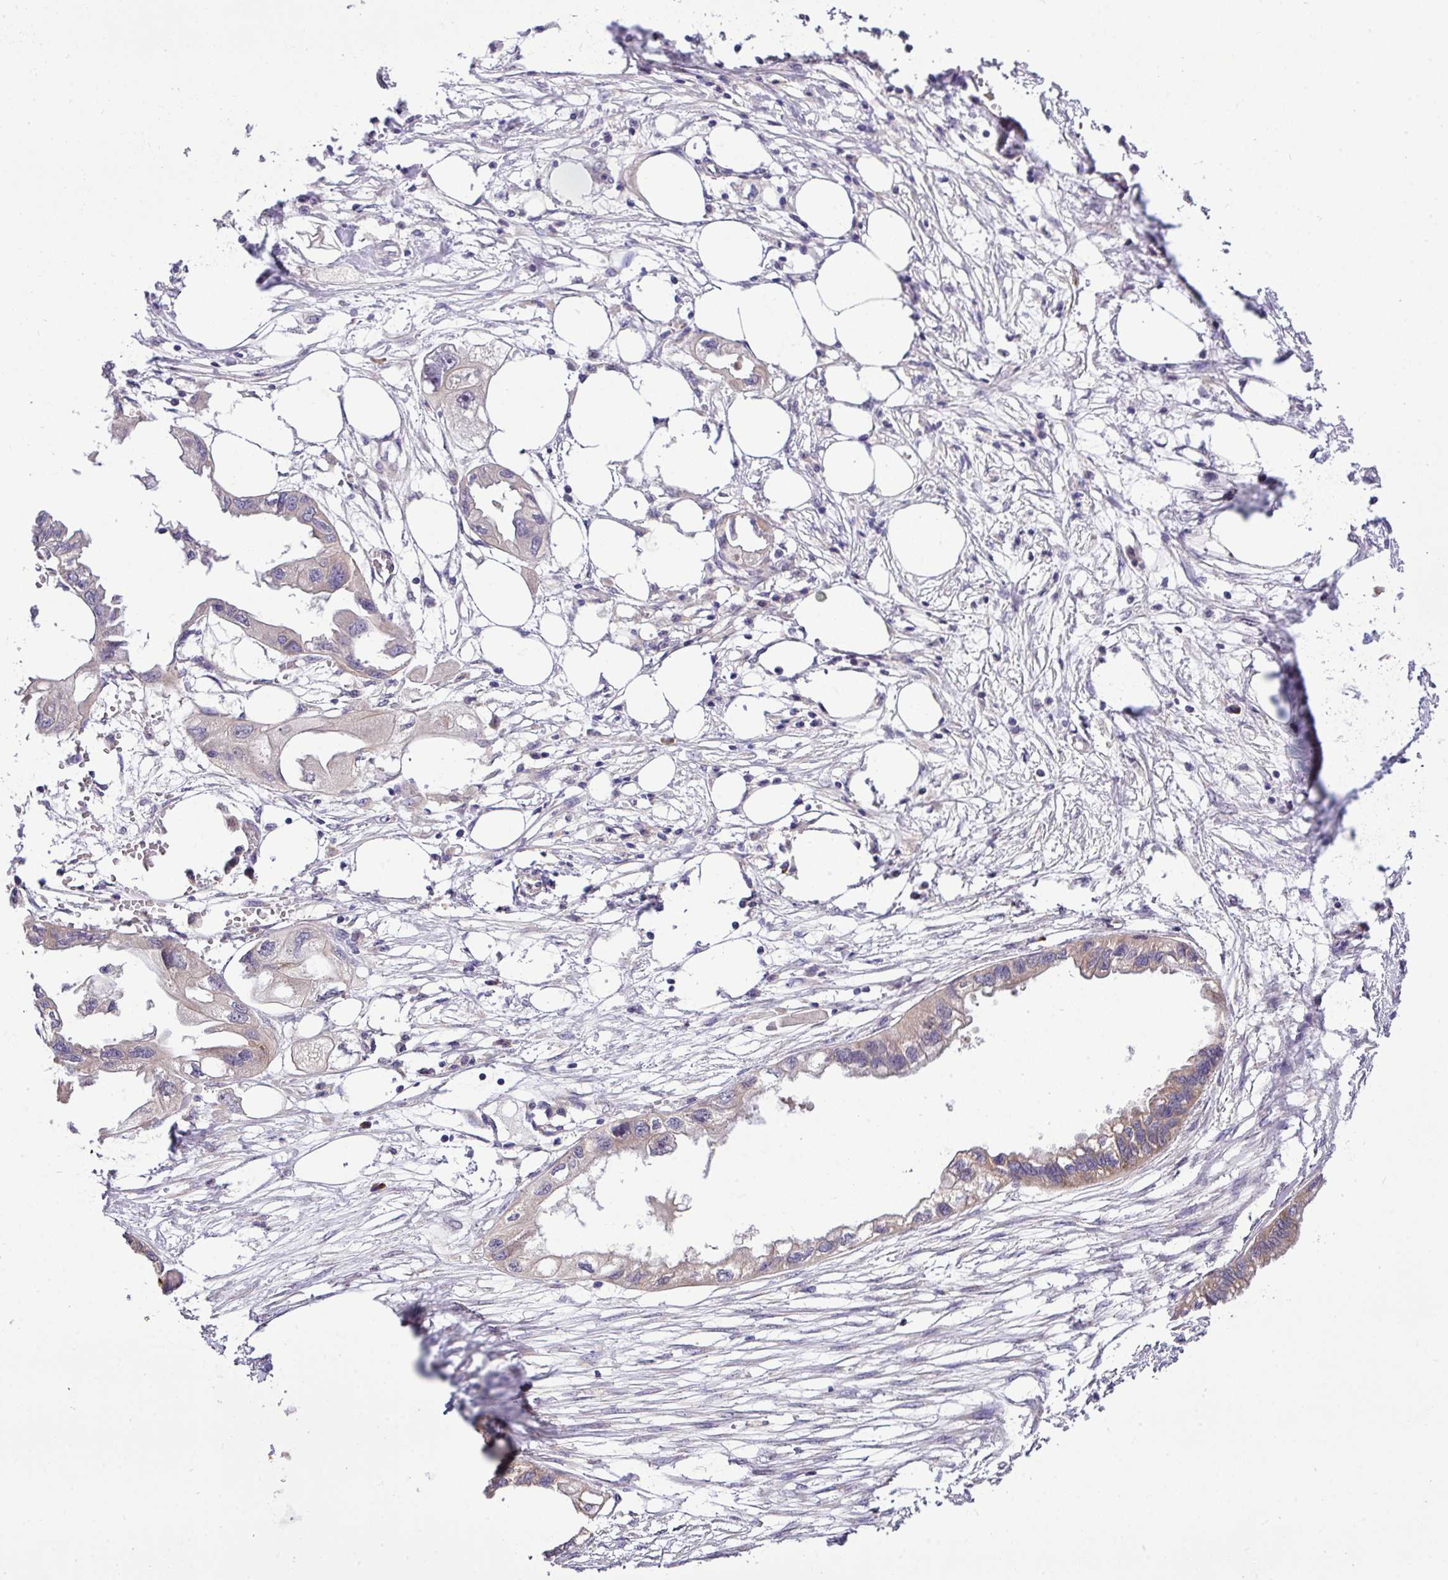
{"staining": {"intensity": "weak", "quantity": "25%-75%", "location": "cytoplasmic/membranous"}, "tissue": "endometrial cancer", "cell_type": "Tumor cells", "image_type": "cancer", "snomed": [{"axis": "morphology", "description": "Adenocarcinoma, NOS"}, {"axis": "morphology", "description": "Adenocarcinoma, metastatic, NOS"}, {"axis": "topography", "description": "Adipose tissue"}, {"axis": "topography", "description": "Endometrium"}], "caption": "Endometrial cancer (adenocarcinoma) tissue reveals weak cytoplasmic/membranous expression in about 25%-75% of tumor cells, visualized by immunohistochemistry.", "gene": "TM2D2", "patient": {"sex": "female", "age": 67}}